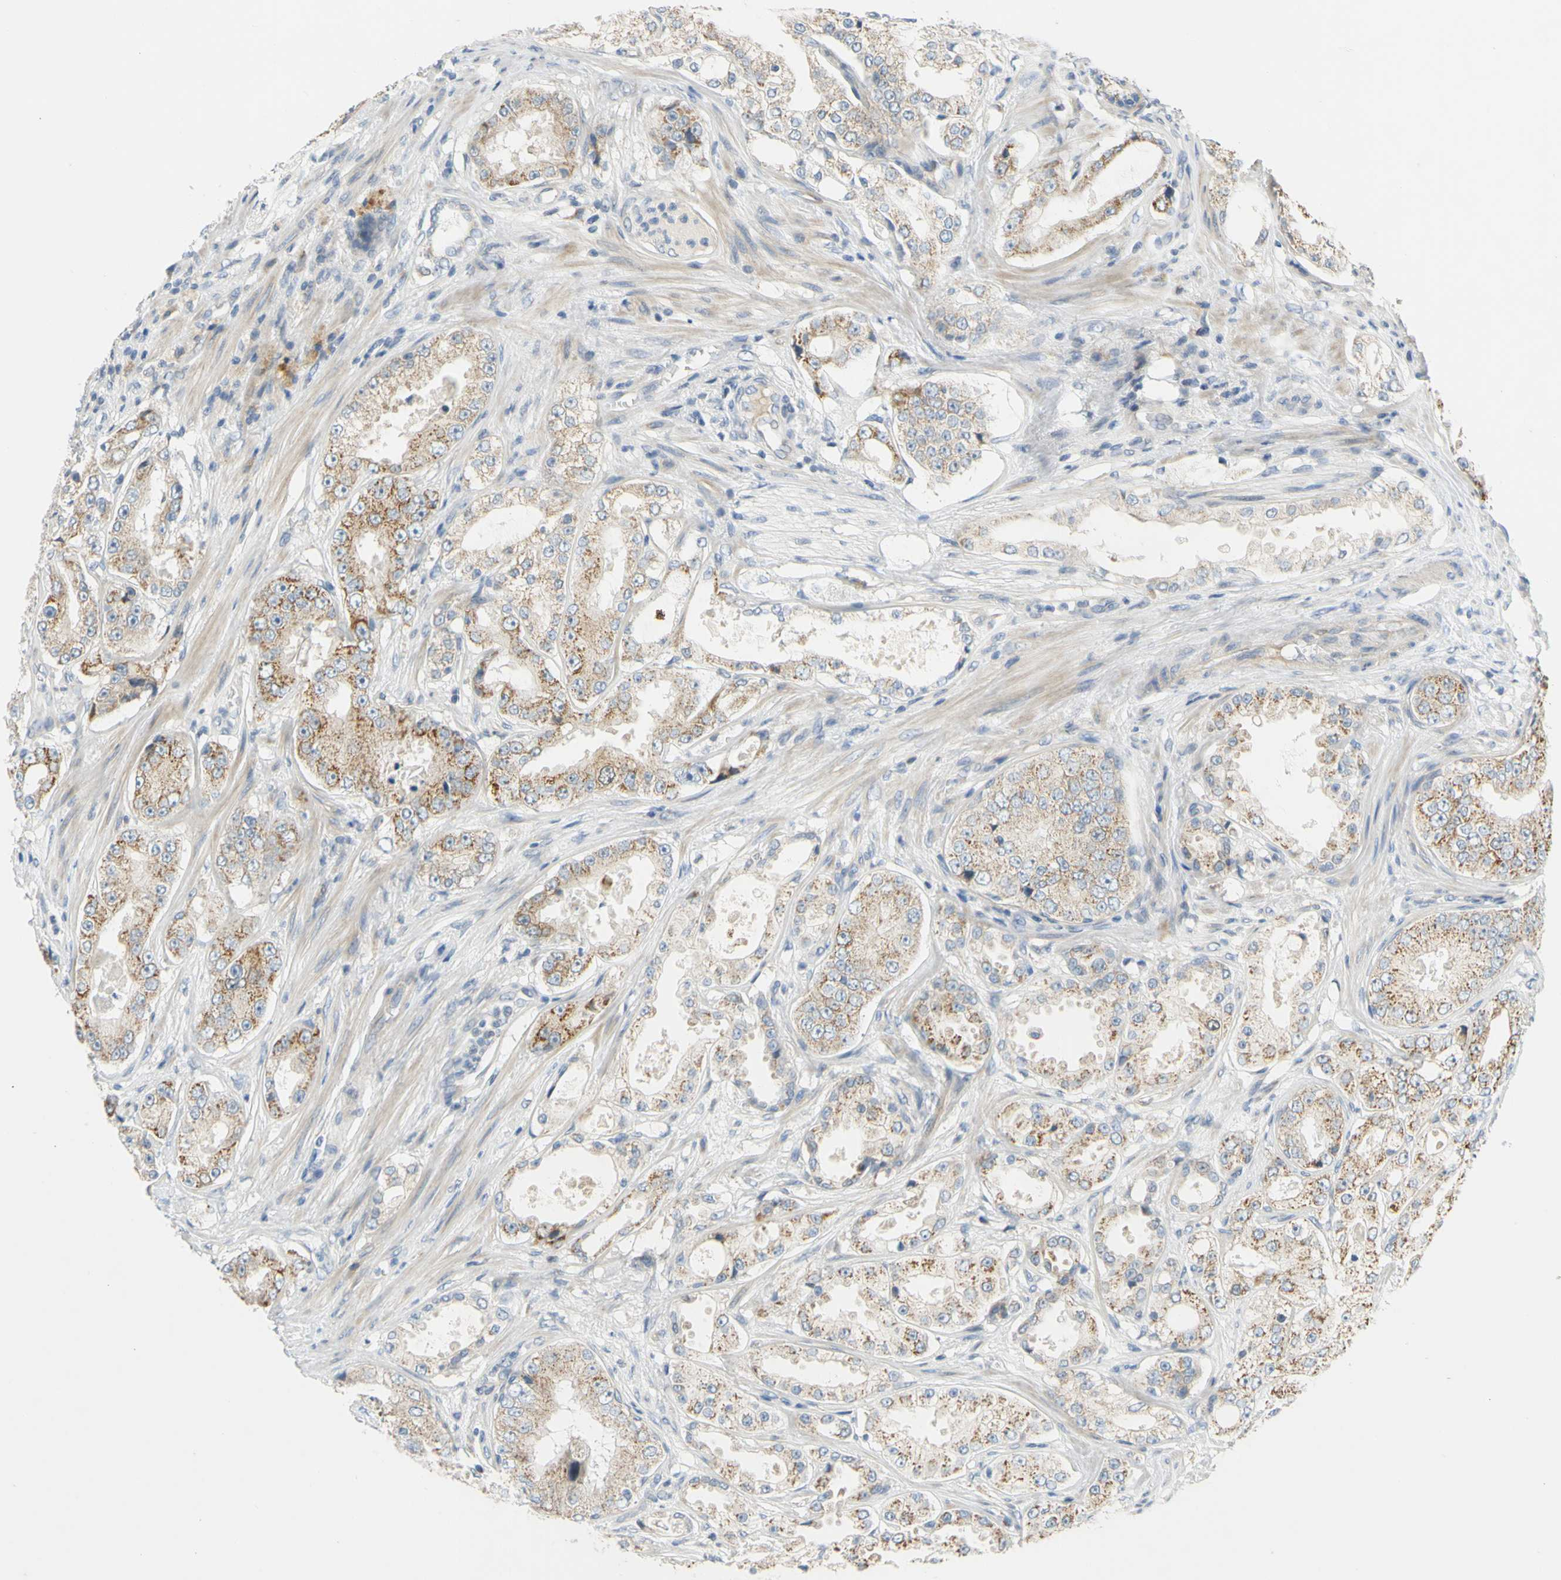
{"staining": {"intensity": "weak", "quantity": ">75%", "location": "cytoplasmic/membranous"}, "tissue": "prostate cancer", "cell_type": "Tumor cells", "image_type": "cancer", "snomed": [{"axis": "morphology", "description": "Adenocarcinoma, High grade"}, {"axis": "topography", "description": "Prostate"}], "caption": "Weak cytoplasmic/membranous expression is seen in about >75% of tumor cells in high-grade adenocarcinoma (prostate).", "gene": "CCNB2", "patient": {"sex": "male", "age": 73}}